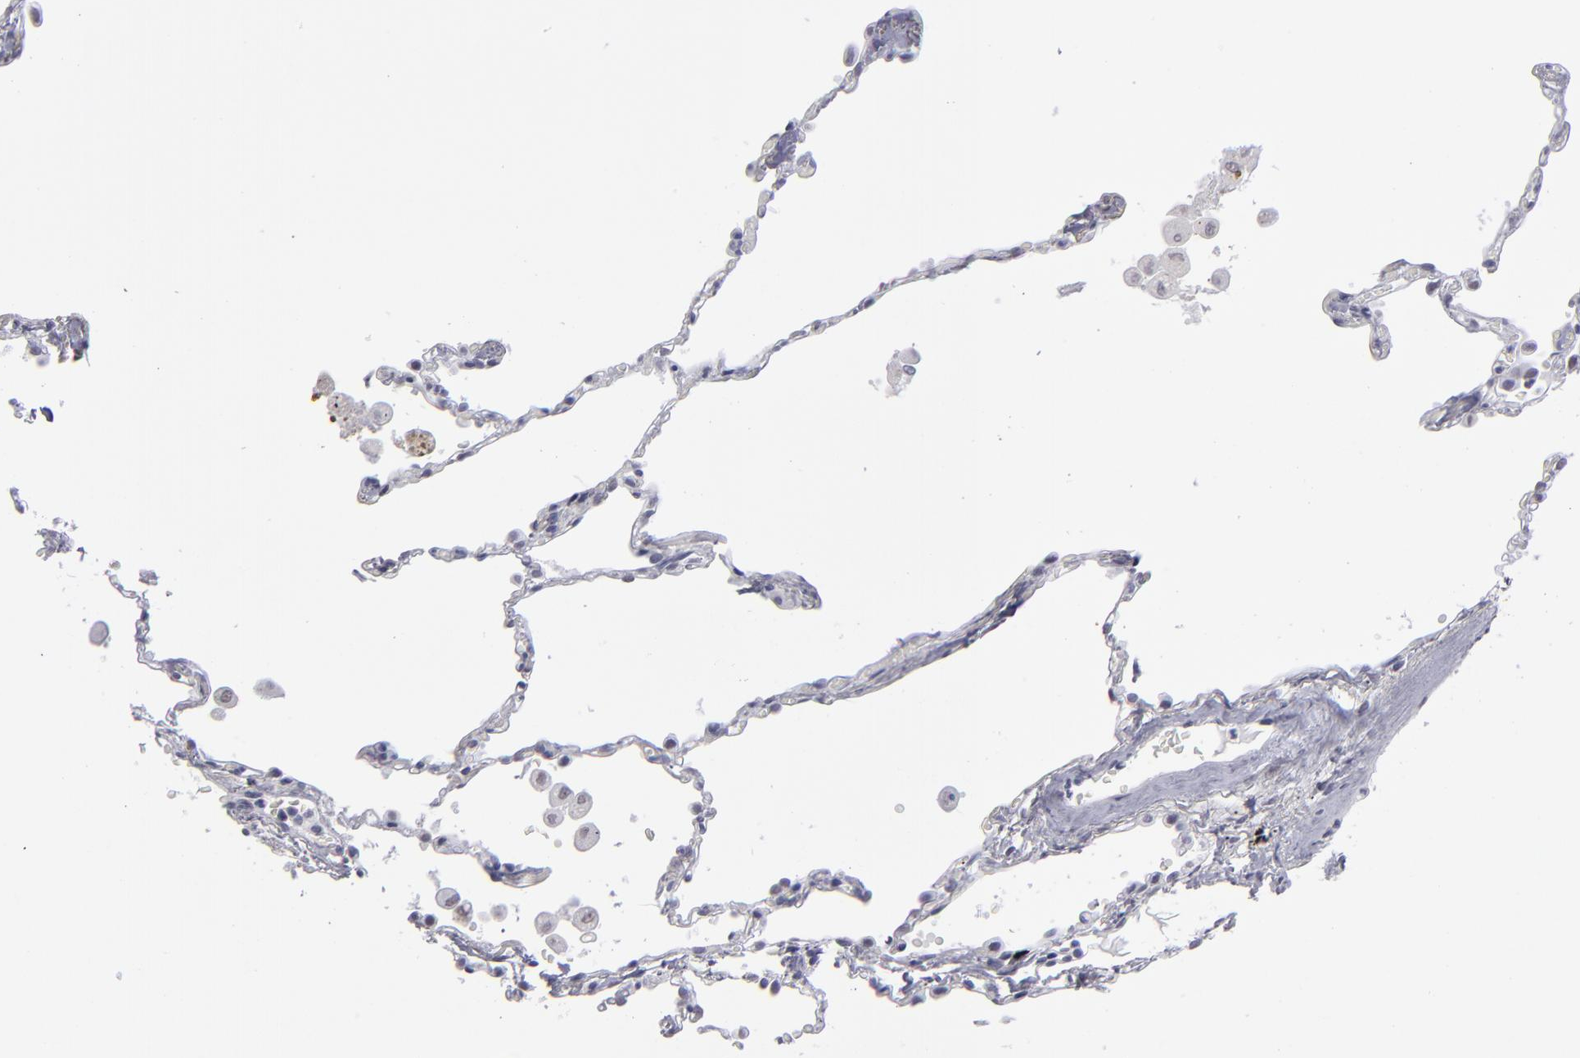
{"staining": {"intensity": "negative", "quantity": "none", "location": "none"}, "tissue": "lung", "cell_type": "Alveolar cells", "image_type": "normal", "snomed": [{"axis": "morphology", "description": "Normal tissue, NOS"}, {"axis": "topography", "description": "Lung"}], "caption": "Immunohistochemical staining of benign lung exhibits no significant staining in alveolar cells. (Stains: DAB immunohistochemistry (IHC) with hematoxylin counter stain, Microscopy: brightfield microscopy at high magnification).", "gene": "ALDOB", "patient": {"sex": "male", "age": 71}}